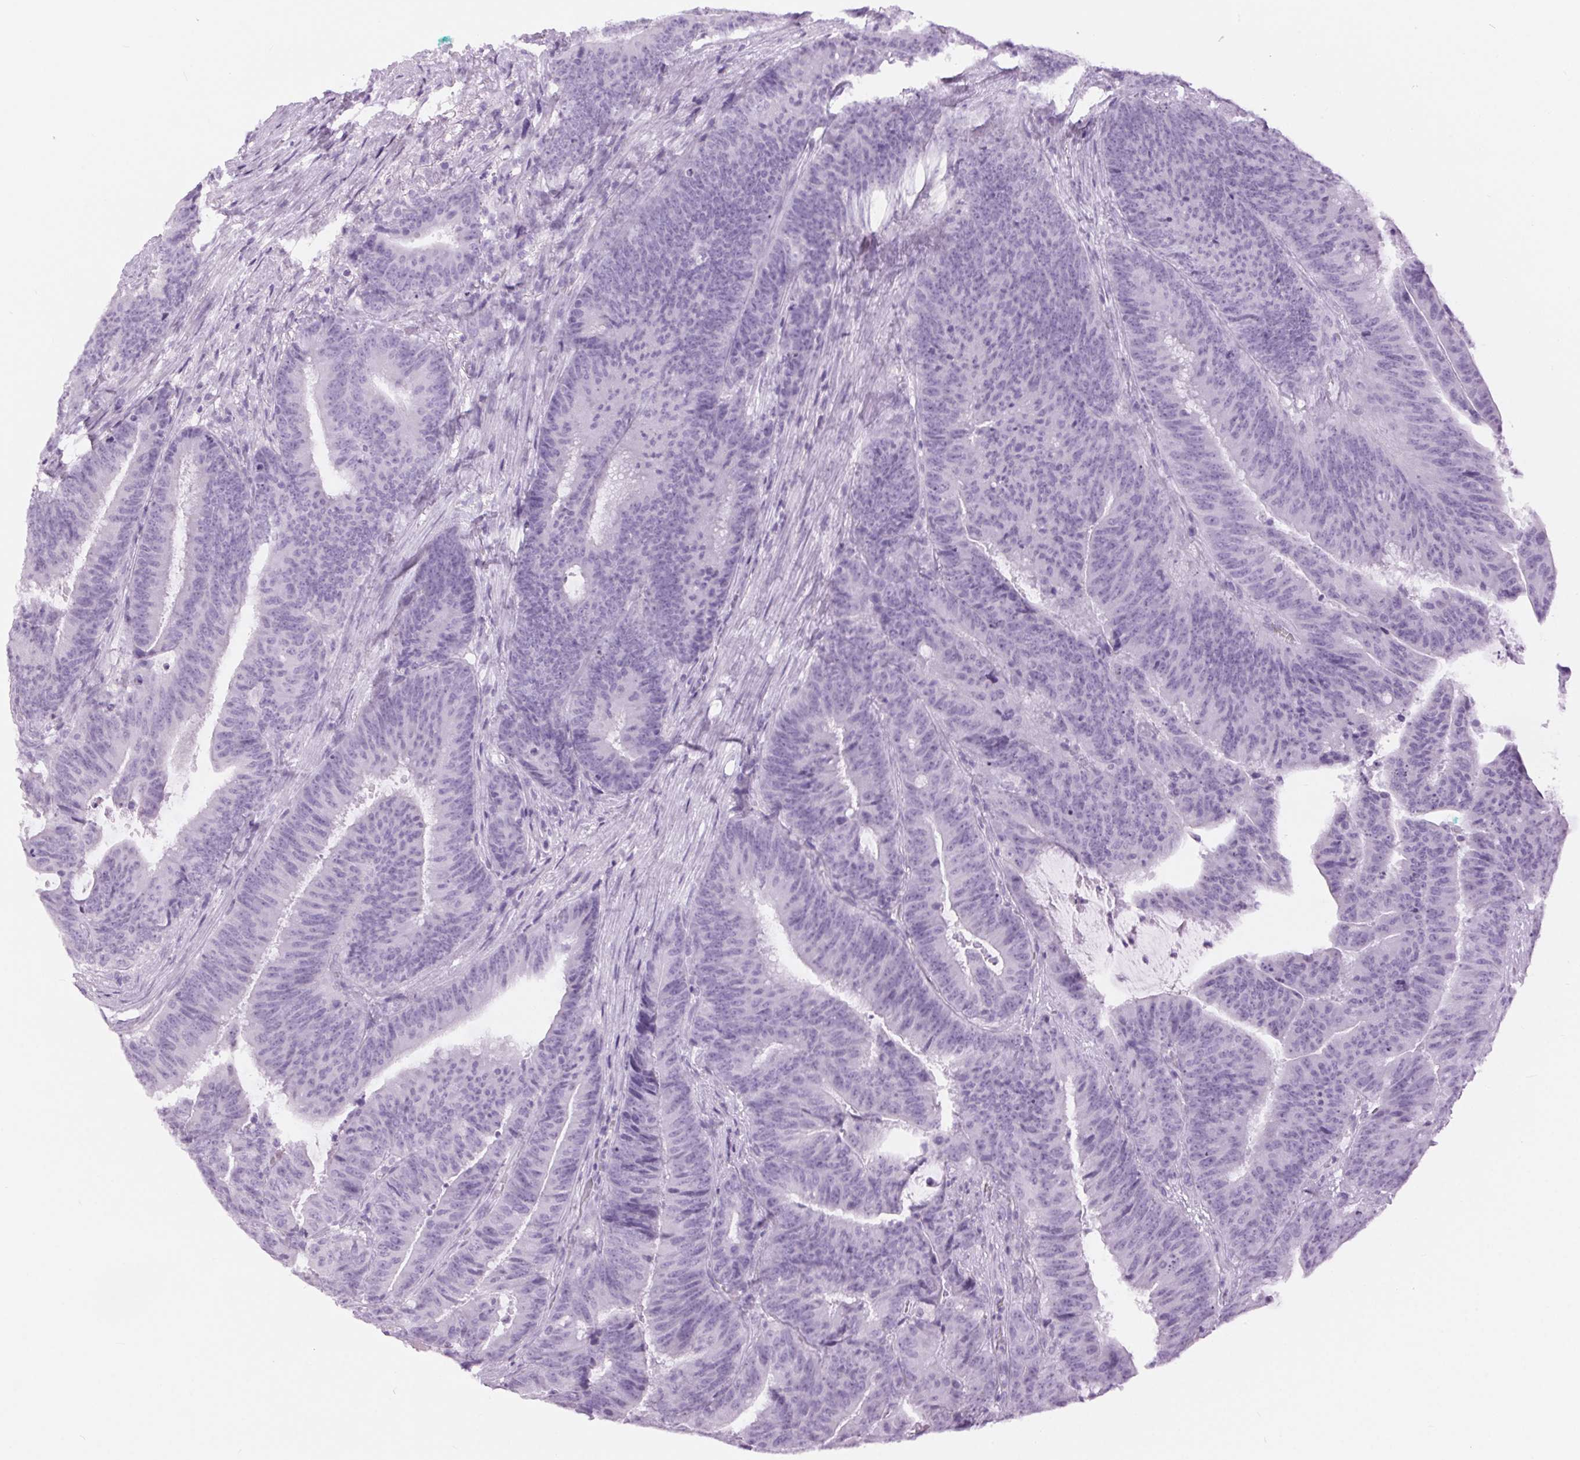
{"staining": {"intensity": "negative", "quantity": "none", "location": "none"}, "tissue": "colorectal cancer", "cell_type": "Tumor cells", "image_type": "cancer", "snomed": [{"axis": "morphology", "description": "Adenocarcinoma, NOS"}, {"axis": "topography", "description": "Colon"}], "caption": "A micrograph of human adenocarcinoma (colorectal) is negative for staining in tumor cells.", "gene": "BEND2", "patient": {"sex": "female", "age": 78}}